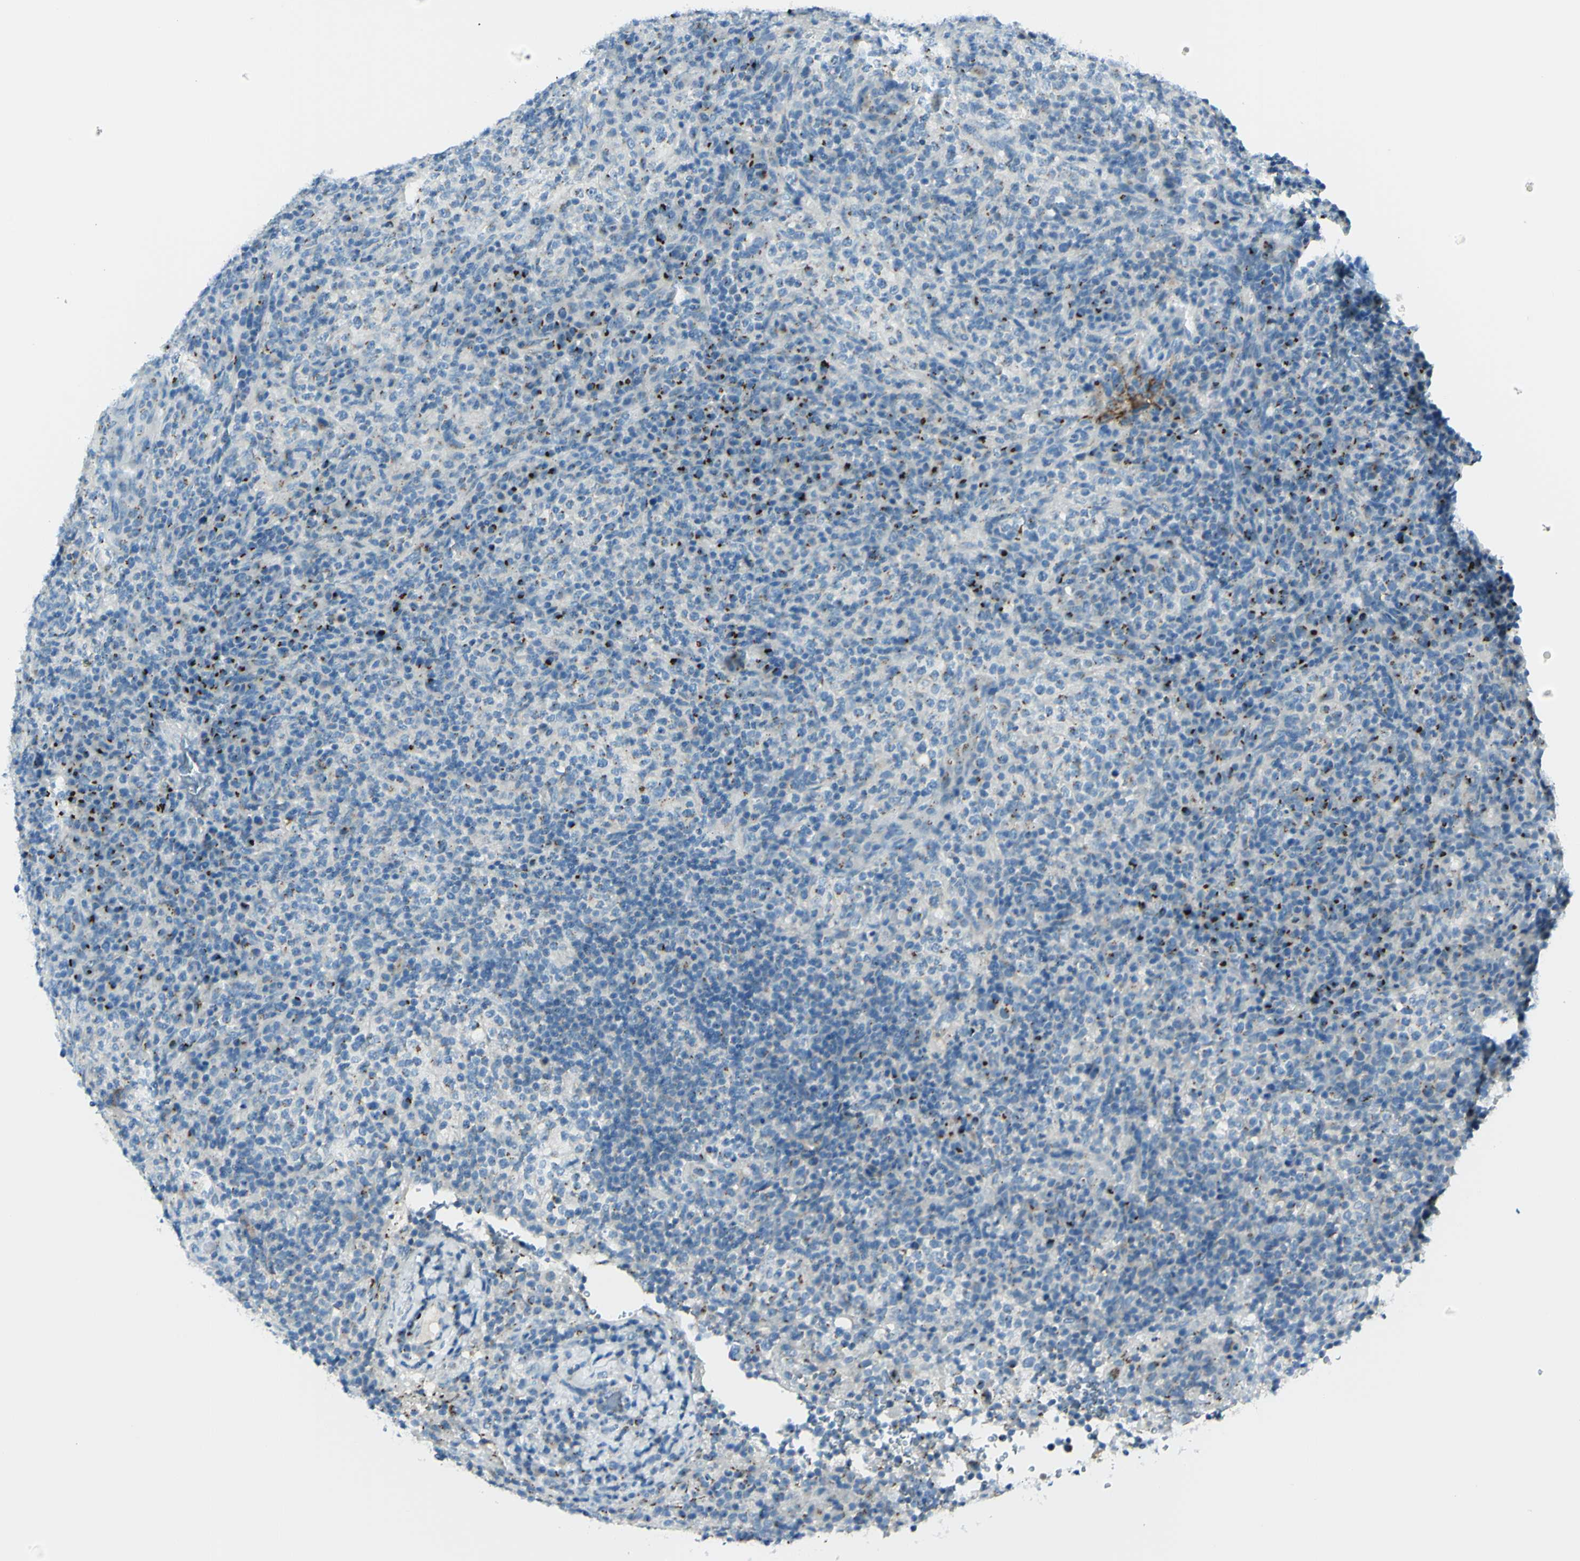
{"staining": {"intensity": "moderate", "quantity": "<25%", "location": "cytoplasmic/membranous"}, "tissue": "lymphoma", "cell_type": "Tumor cells", "image_type": "cancer", "snomed": [{"axis": "morphology", "description": "Malignant lymphoma, non-Hodgkin's type, High grade"}, {"axis": "topography", "description": "Lymph node"}], "caption": "This image demonstrates malignant lymphoma, non-Hodgkin's type (high-grade) stained with immunohistochemistry (IHC) to label a protein in brown. The cytoplasmic/membranous of tumor cells show moderate positivity for the protein. Nuclei are counter-stained blue.", "gene": "B4GALT1", "patient": {"sex": "female", "age": 76}}